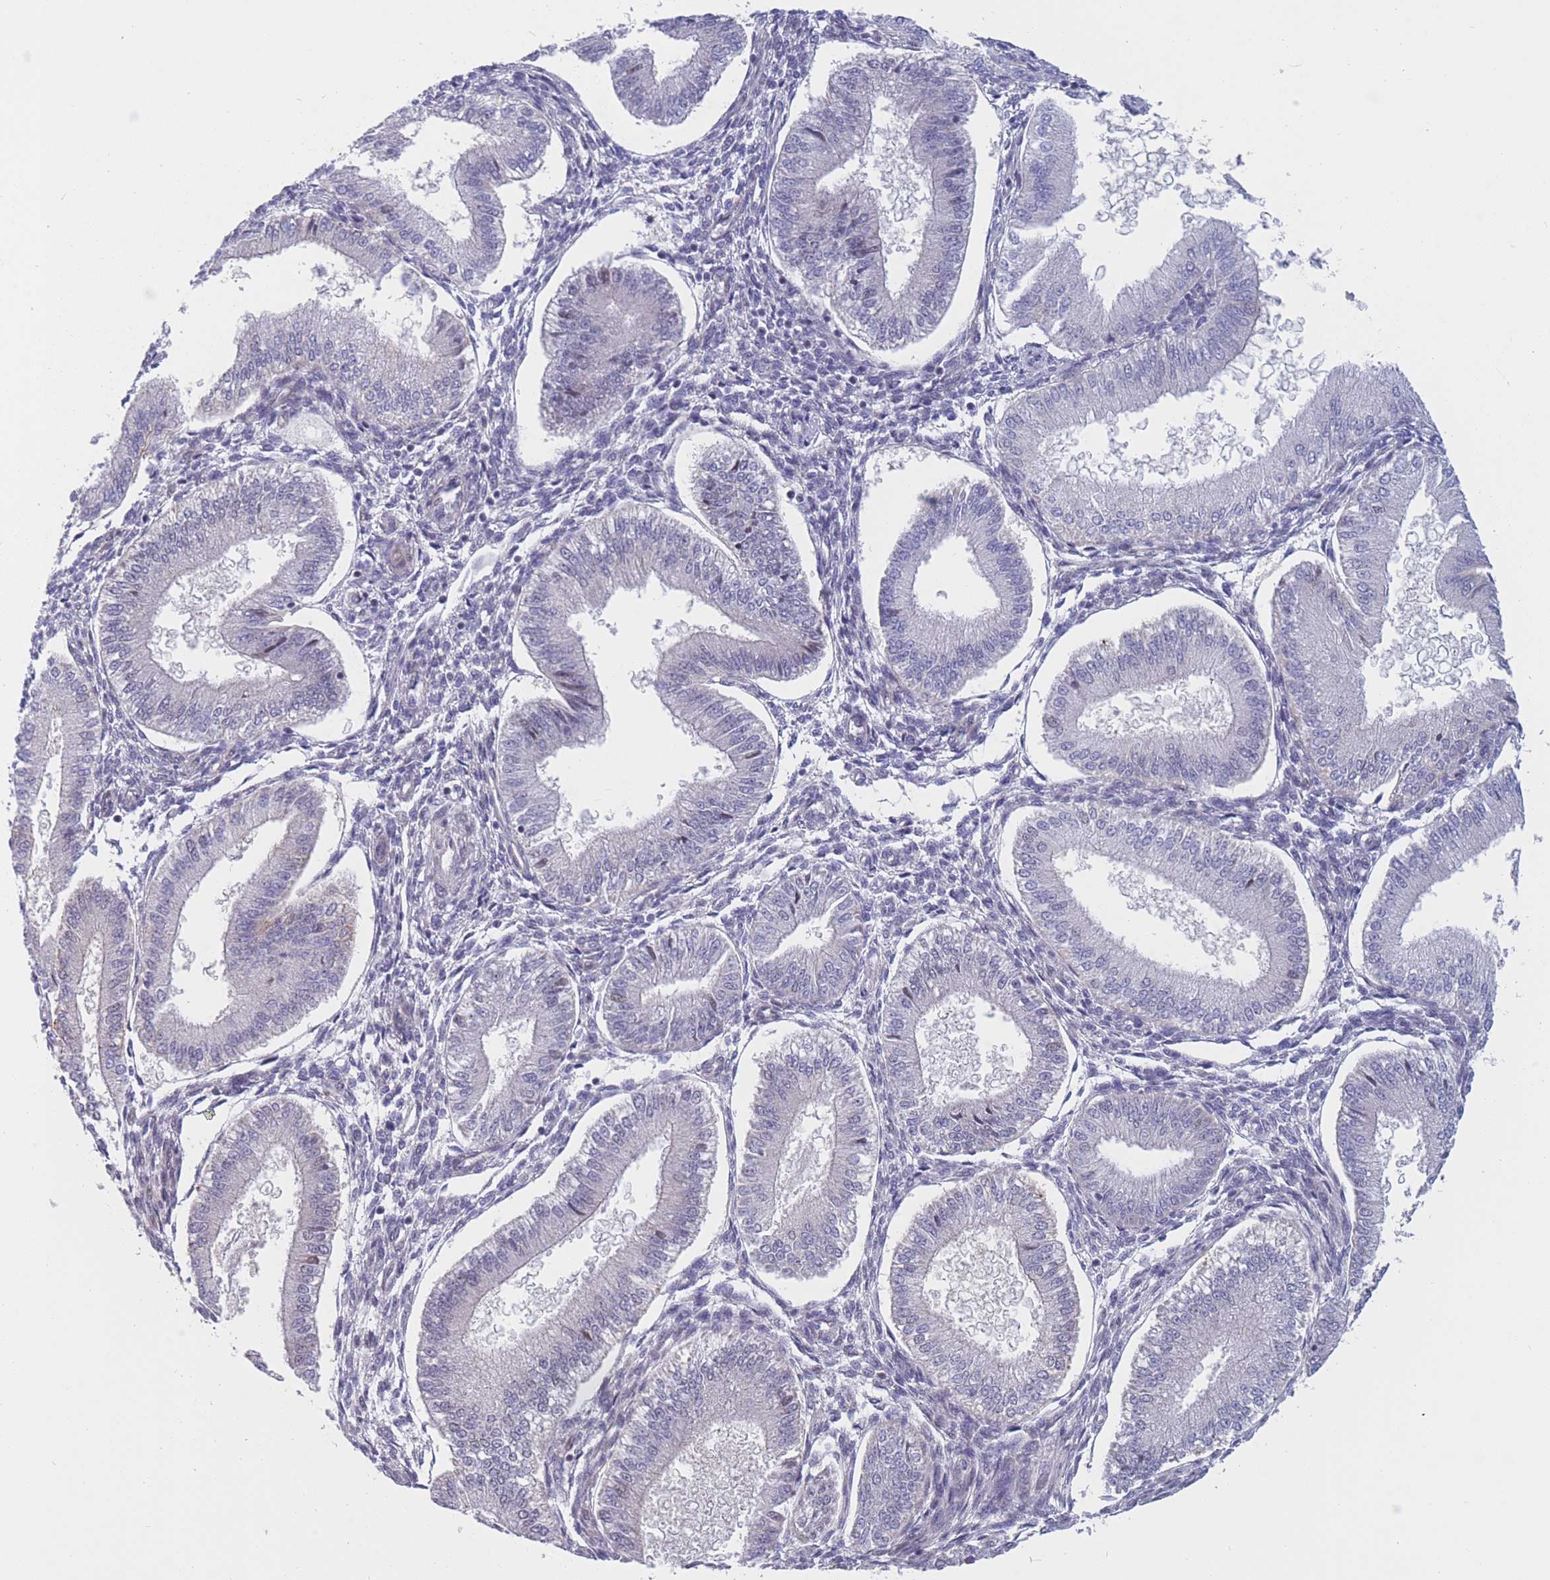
{"staining": {"intensity": "negative", "quantity": "none", "location": "none"}, "tissue": "endometrium", "cell_type": "Cells in endometrial stroma", "image_type": "normal", "snomed": [{"axis": "morphology", "description": "Normal tissue, NOS"}, {"axis": "topography", "description": "Endometrium"}], "caption": "Human endometrium stained for a protein using IHC reveals no staining in cells in endometrial stroma.", "gene": "BCL9L", "patient": {"sex": "female", "age": 39}}